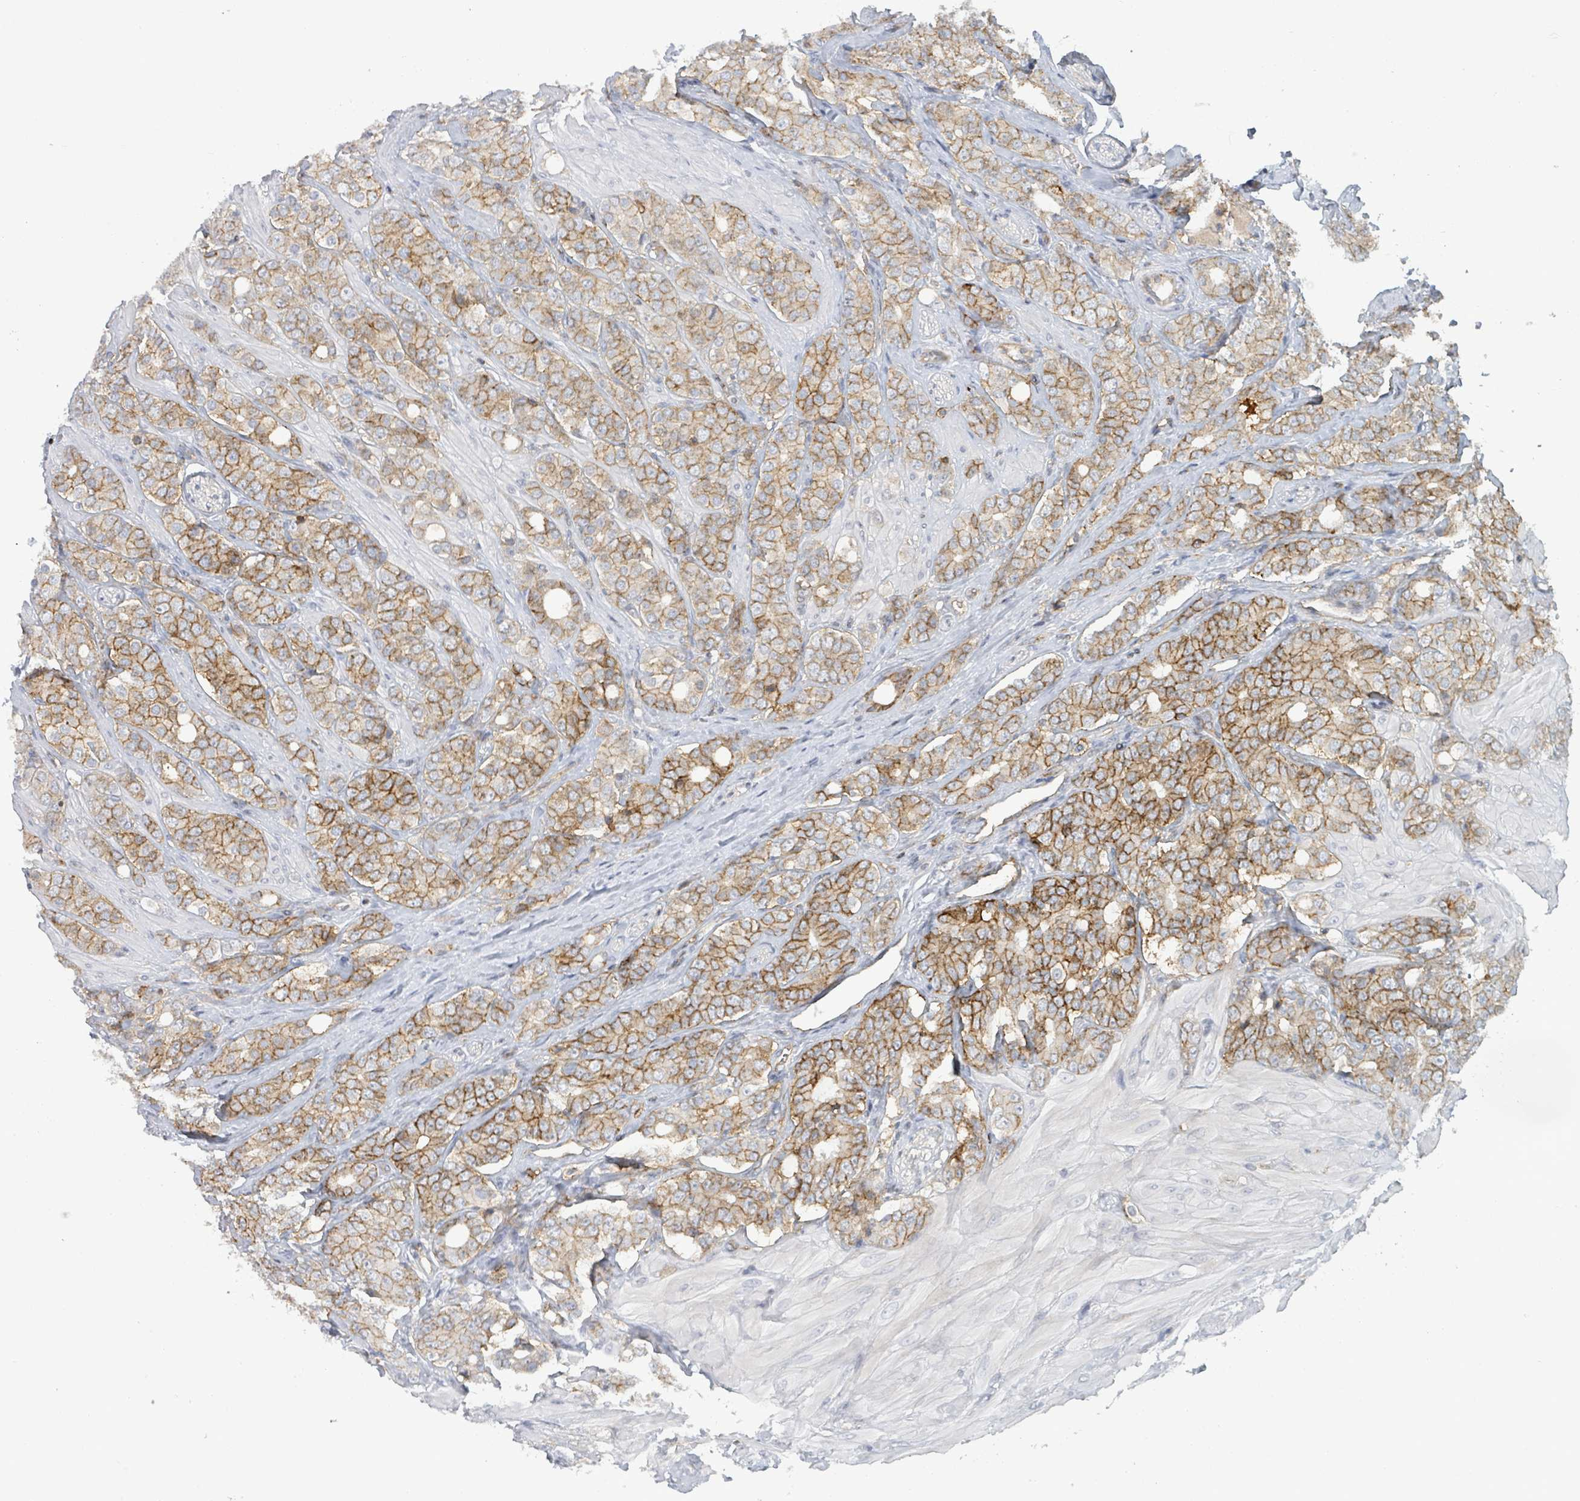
{"staining": {"intensity": "strong", "quantity": "25%-75%", "location": "cytoplasmic/membranous"}, "tissue": "prostate cancer", "cell_type": "Tumor cells", "image_type": "cancer", "snomed": [{"axis": "morphology", "description": "Adenocarcinoma, High grade"}, {"axis": "topography", "description": "Prostate"}], "caption": "IHC (DAB (3,3'-diaminobenzidine)) staining of adenocarcinoma (high-grade) (prostate) displays strong cytoplasmic/membranous protein expression in approximately 25%-75% of tumor cells.", "gene": "TNFRSF14", "patient": {"sex": "male", "age": 62}}